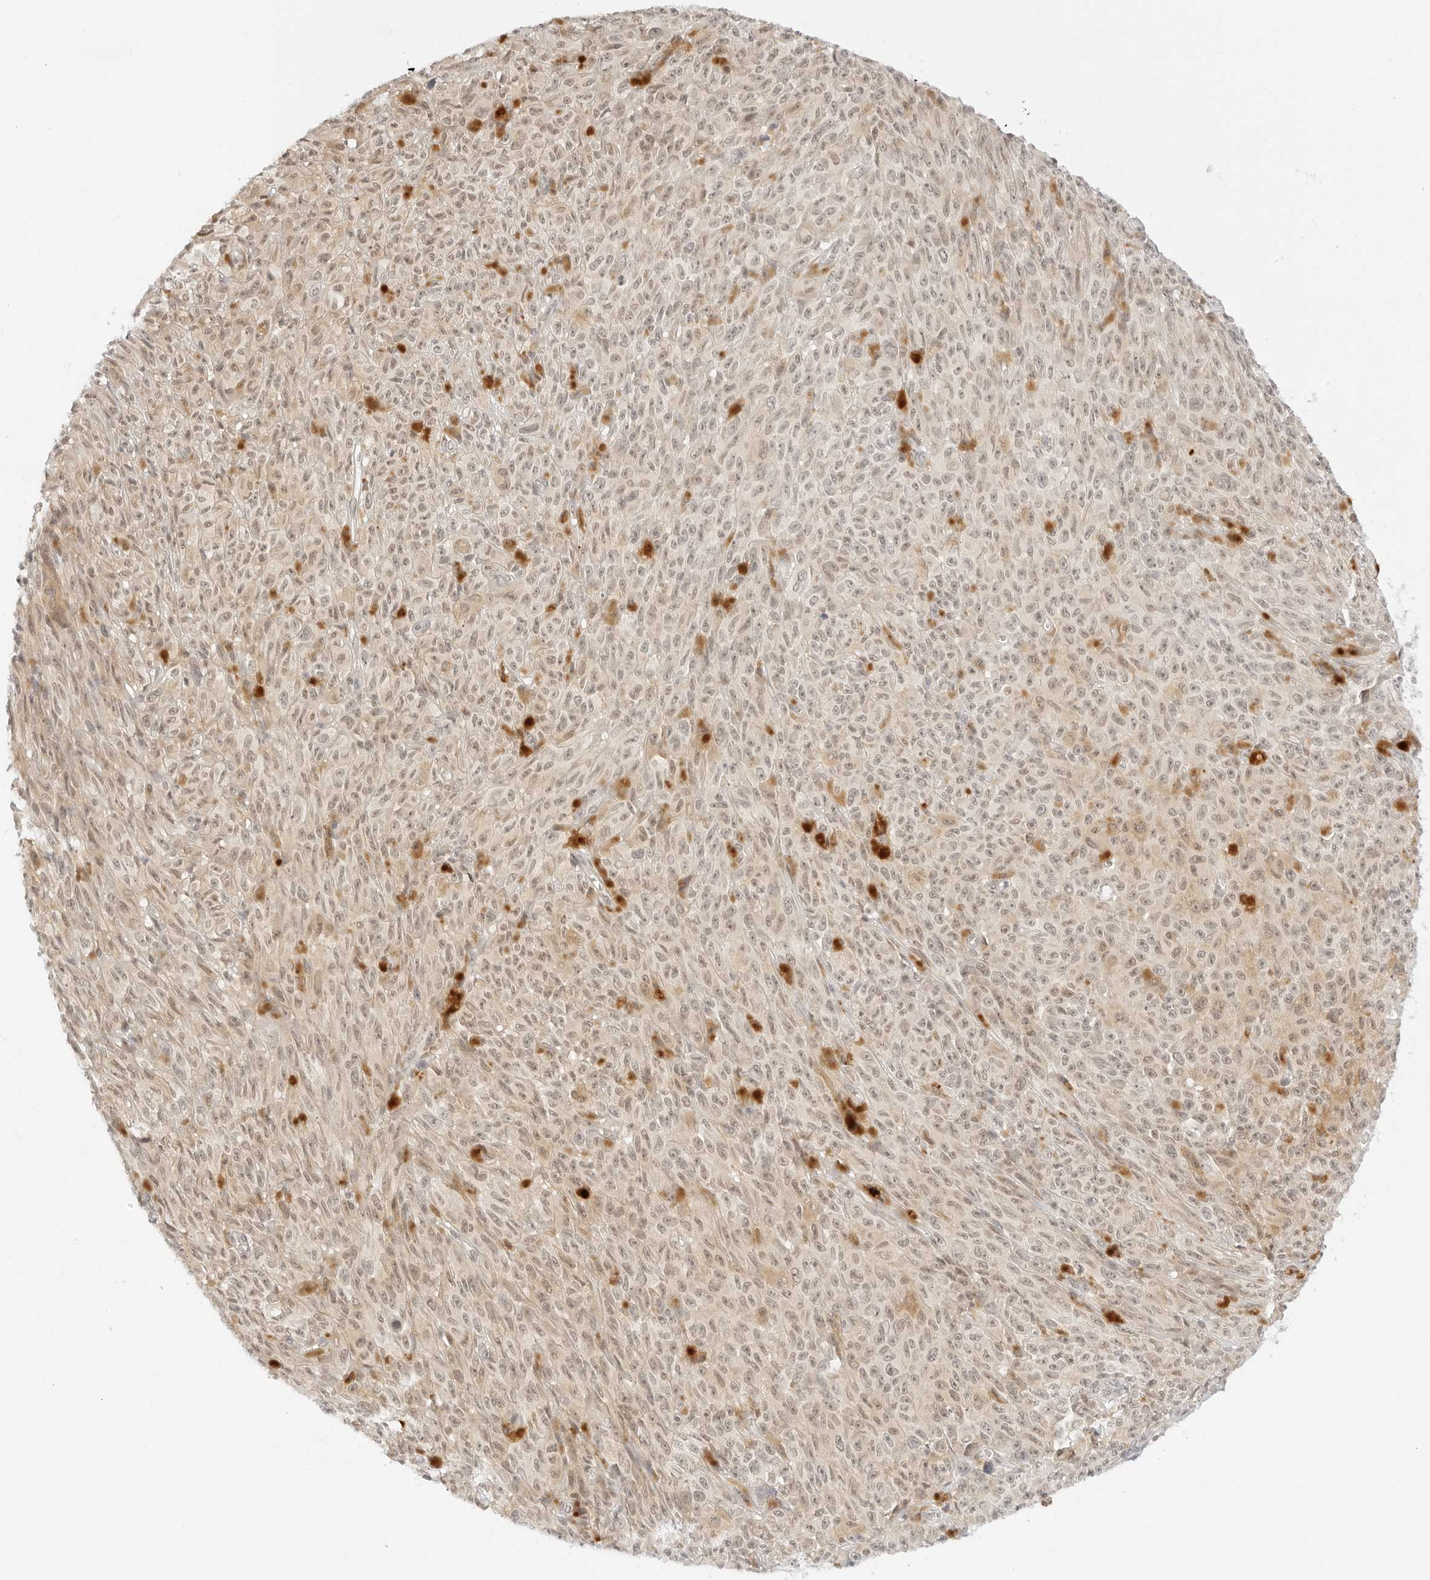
{"staining": {"intensity": "weak", "quantity": "25%-75%", "location": "cytoplasmic/membranous,nuclear"}, "tissue": "melanoma", "cell_type": "Tumor cells", "image_type": "cancer", "snomed": [{"axis": "morphology", "description": "Malignant melanoma, NOS"}, {"axis": "topography", "description": "Skin"}], "caption": "High-magnification brightfield microscopy of melanoma stained with DAB (3,3'-diaminobenzidine) (brown) and counterstained with hematoxylin (blue). tumor cells exhibit weak cytoplasmic/membranous and nuclear positivity is present in about25%-75% of cells.", "gene": "POLR3C", "patient": {"sex": "female", "age": 82}}